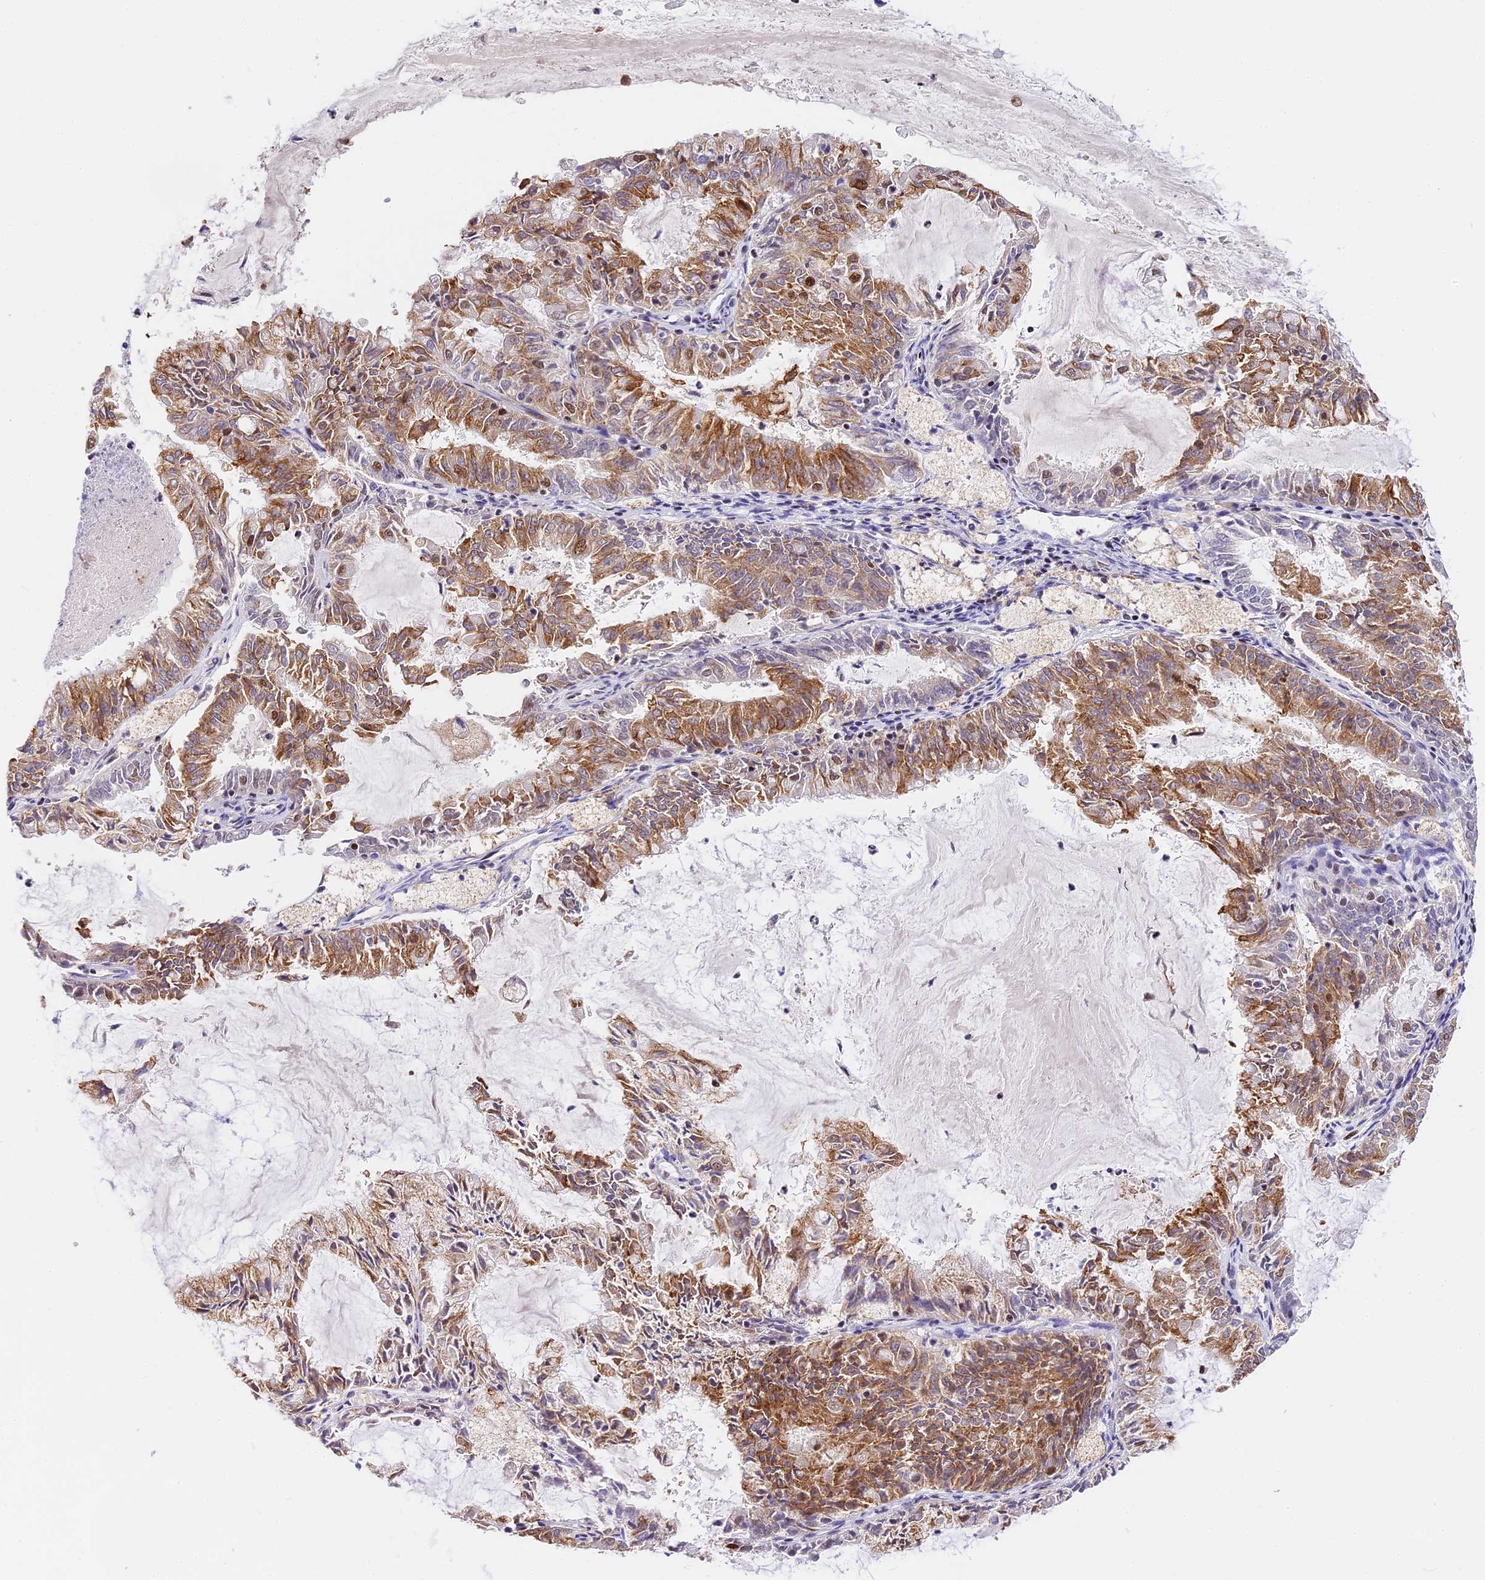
{"staining": {"intensity": "moderate", "quantity": ">75%", "location": "cytoplasmic/membranous,nuclear"}, "tissue": "endometrial cancer", "cell_type": "Tumor cells", "image_type": "cancer", "snomed": [{"axis": "morphology", "description": "Adenocarcinoma, NOS"}, {"axis": "topography", "description": "Endometrium"}], "caption": "IHC micrograph of endometrial cancer stained for a protein (brown), which displays medium levels of moderate cytoplasmic/membranous and nuclear positivity in about >75% of tumor cells.", "gene": "SBNO1", "patient": {"sex": "female", "age": 57}}